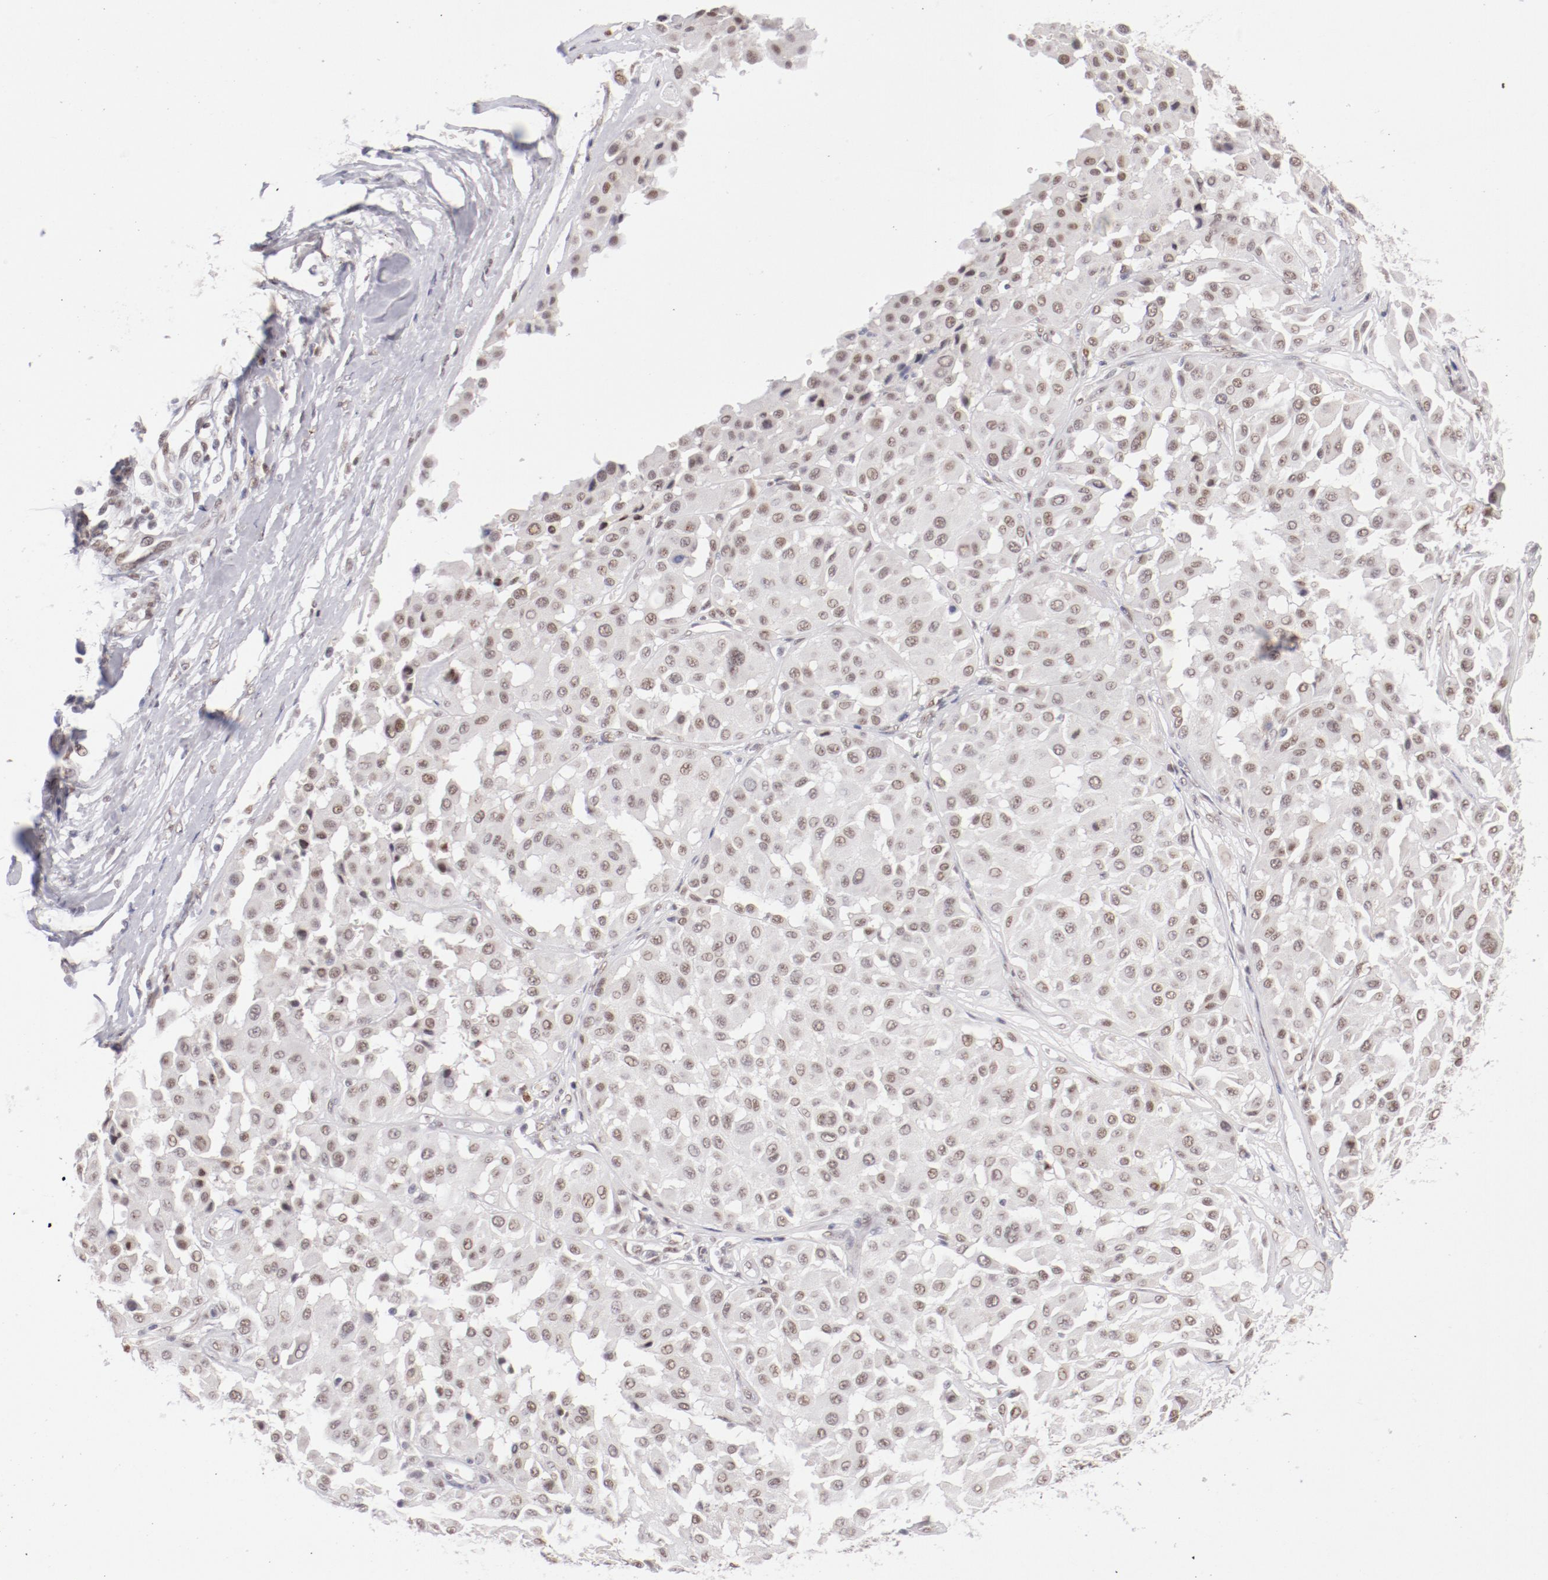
{"staining": {"intensity": "weak", "quantity": ">75%", "location": "nuclear"}, "tissue": "melanoma", "cell_type": "Tumor cells", "image_type": "cancer", "snomed": [{"axis": "morphology", "description": "Malignant melanoma, Metastatic site"}, {"axis": "topography", "description": "Soft tissue"}], "caption": "A low amount of weak nuclear expression is identified in approximately >75% of tumor cells in malignant melanoma (metastatic site) tissue.", "gene": "TFAP4", "patient": {"sex": "male", "age": 41}}